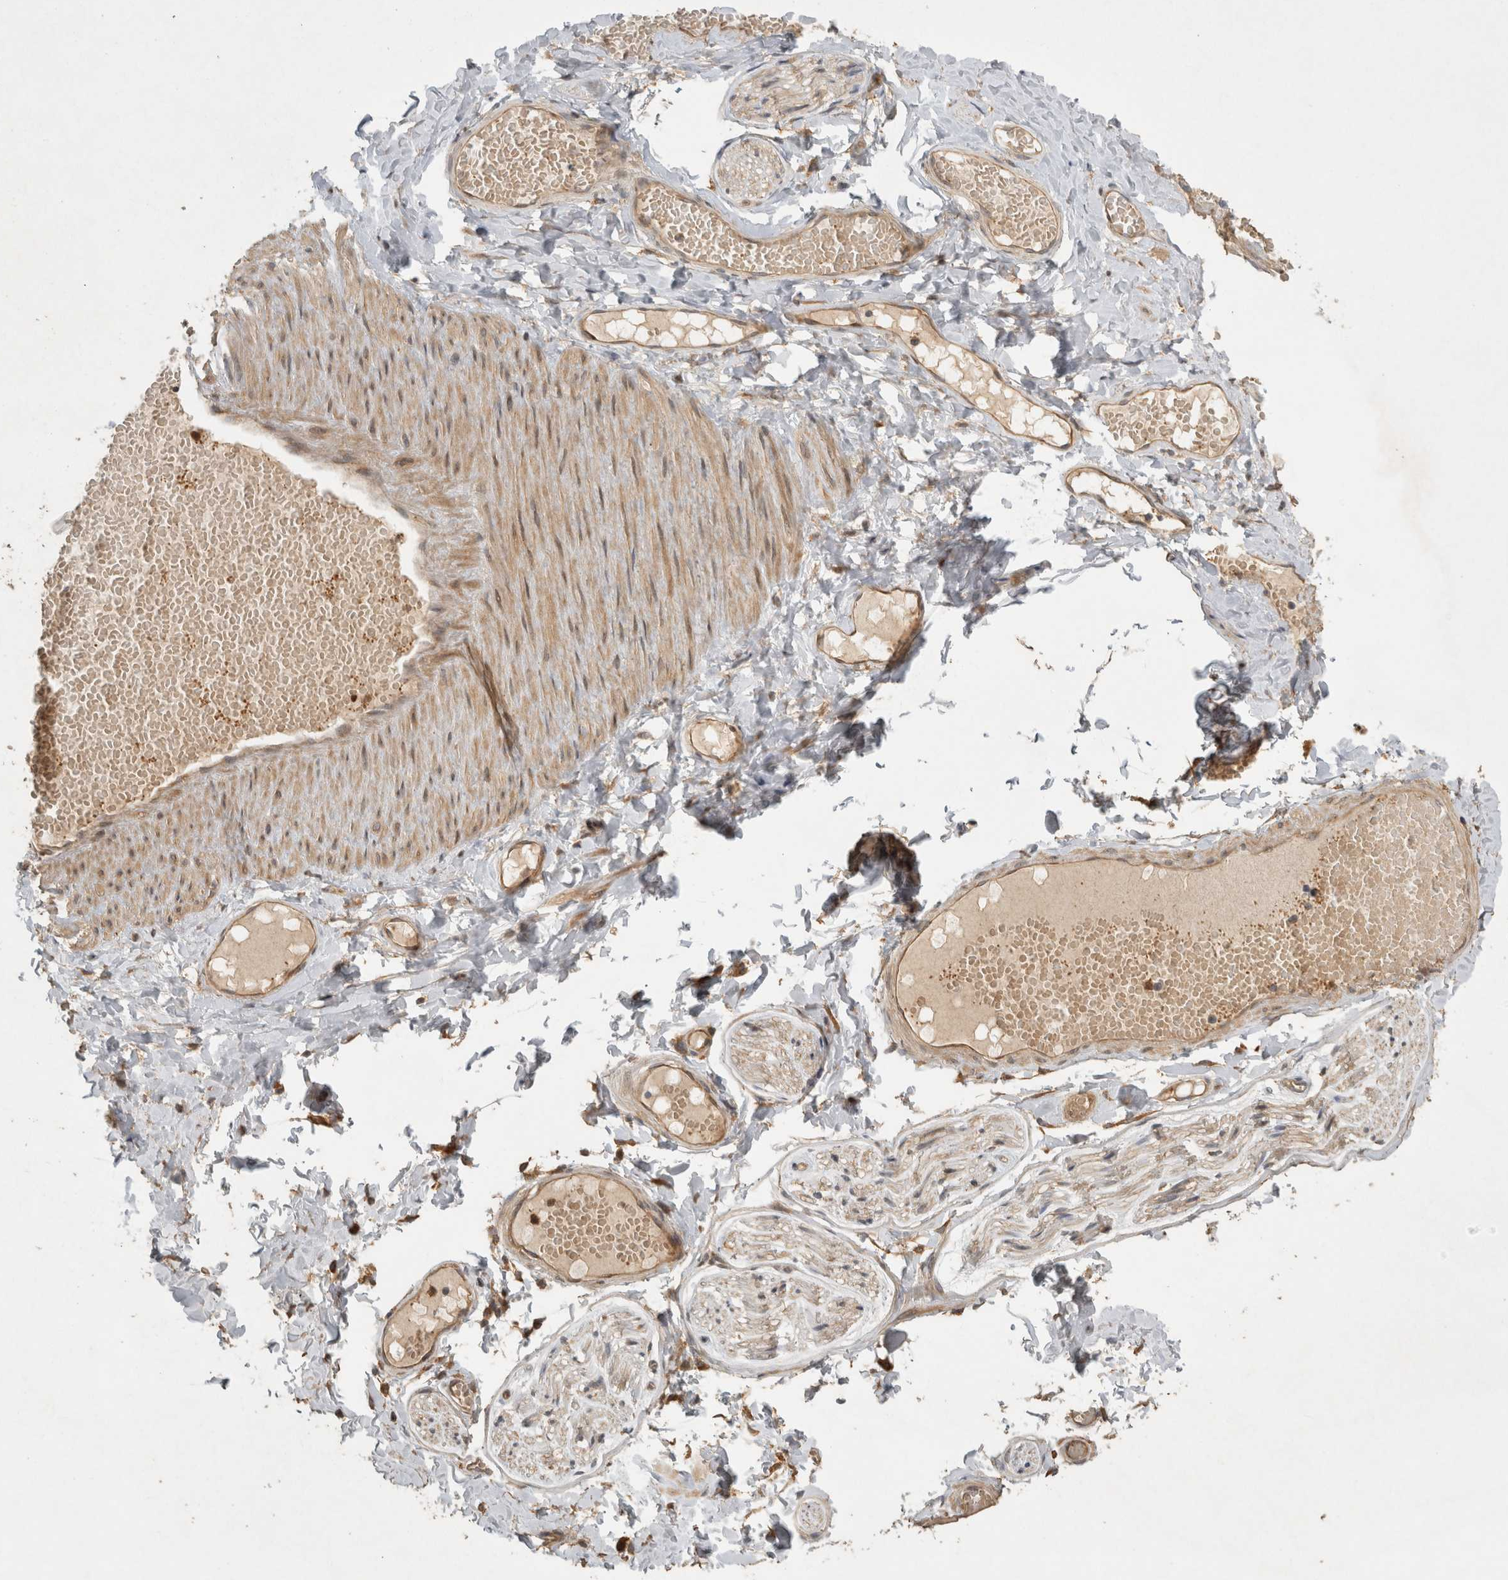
{"staining": {"intensity": "moderate", "quantity": ">75%", "location": "cytoplasmic/membranous"}, "tissue": "adipose tissue", "cell_type": "Adipocytes", "image_type": "normal", "snomed": [{"axis": "morphology", "description": "Normal tissue, NOS"}, {"axis": "topography", "description": "Adipose tissue"}, {"axis": "topography", "description": "Vascular tissue"}, {"axis": "topography", "description": "Peripheral nerve tissue"}], "caption": "Immunohistochemical staining of benign adipose tissue demonstrates medium levels of moderate cytoplasmic/membranous staining in approximately >75% of adipocytes.", "gene": "VEPH1", "patient": {"sex": "male", "age": 25}}